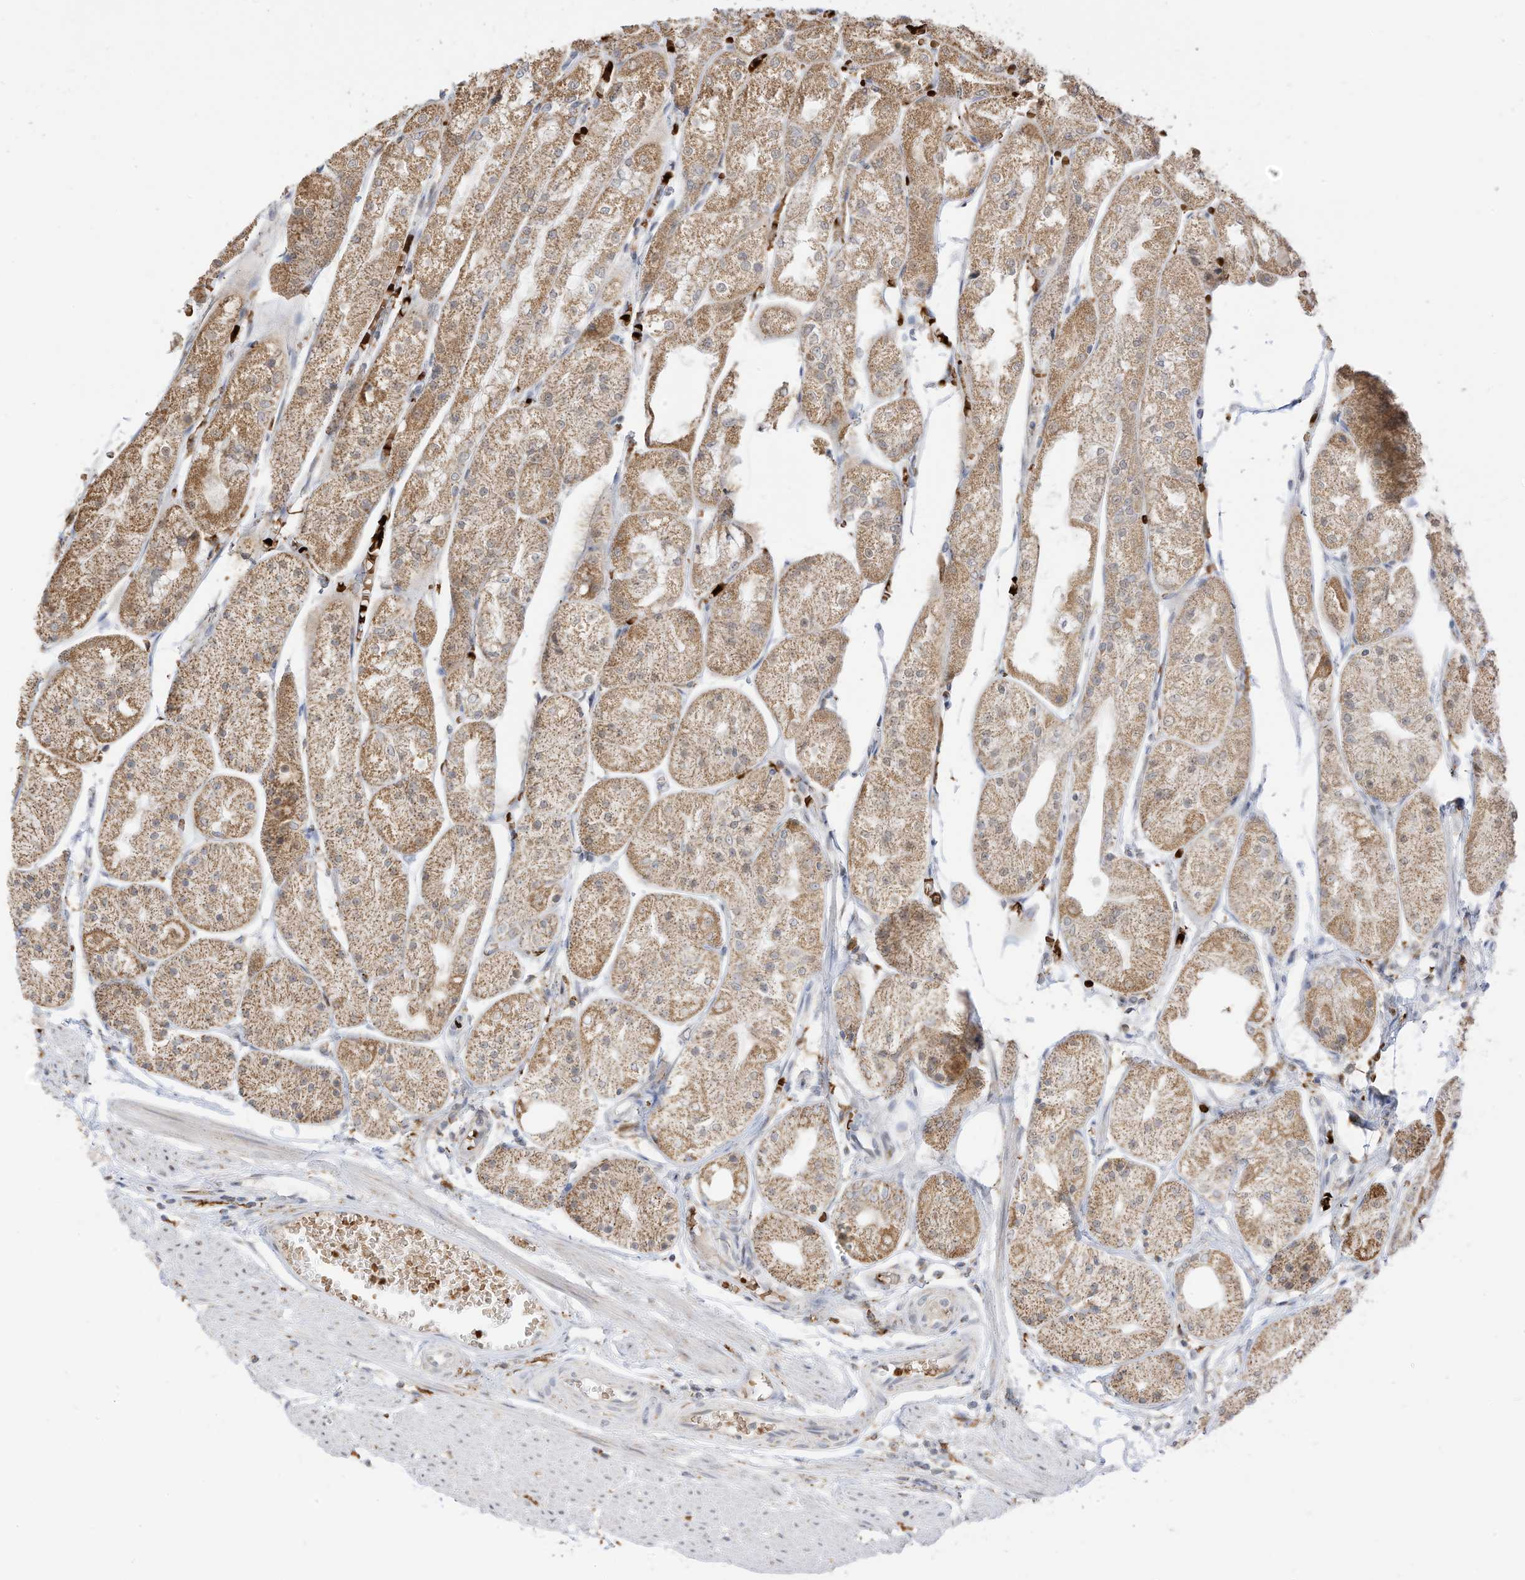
{"staining": {"intensity": "strong", "quantity": ">75%", "location": "cytoplasmic/membranous"}, "tissue": "stomach", "cell_type": "Glandular cells", "image_type": "normal", "snomed": [{"axis": "morphology", "description": "Normal tissue, NOS"}, {"axis": "topography", "description": "Stomach, upper"}], "caption": "IHC of normal human stomach shows high levels of strong cytoplasmic/membranous positivity in approximately >75% of glandular cells.", "gene": "MTUS2", "patient": {"sex": "male", "age": 72}}